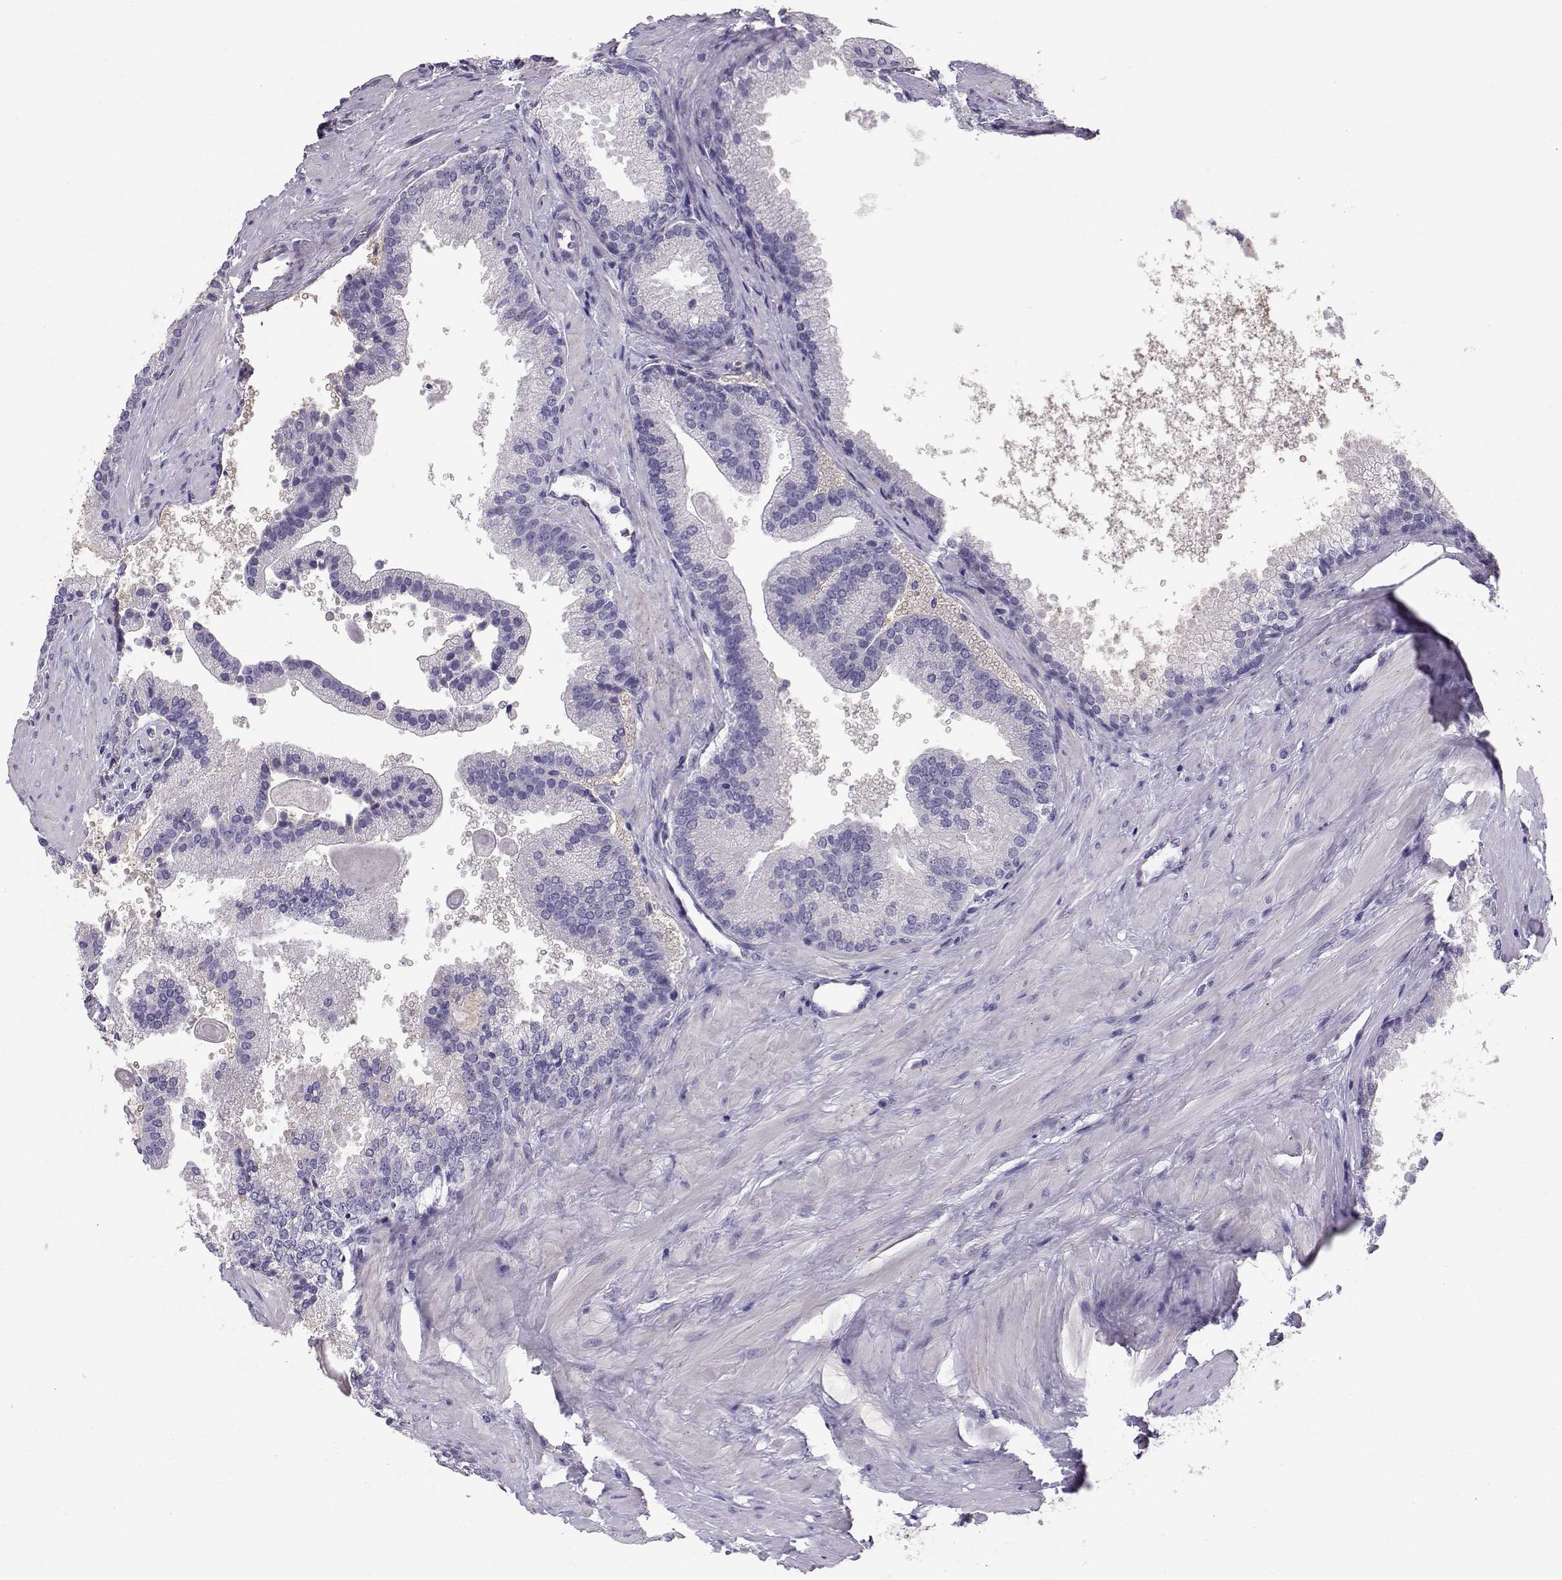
{"staining": {"intensity": "negative", "quantity": "none", "location": "none"}, "tissue": "prostate cancer", "cell_type": "Tumor cells", "image_type": "cancer", "snomed": [{"axis": "morphology", "description": "Adenocarcinoma, Low grade"}, {"axis": "topography", "description": "Prostate"}], "caption": "Prostate cancer stained for a protein using immunohistochemistry (IHC) exhibits no positivity tumor cells.", "gene": "ENDOU", "patient": {"sex": "male", "age": 56}}